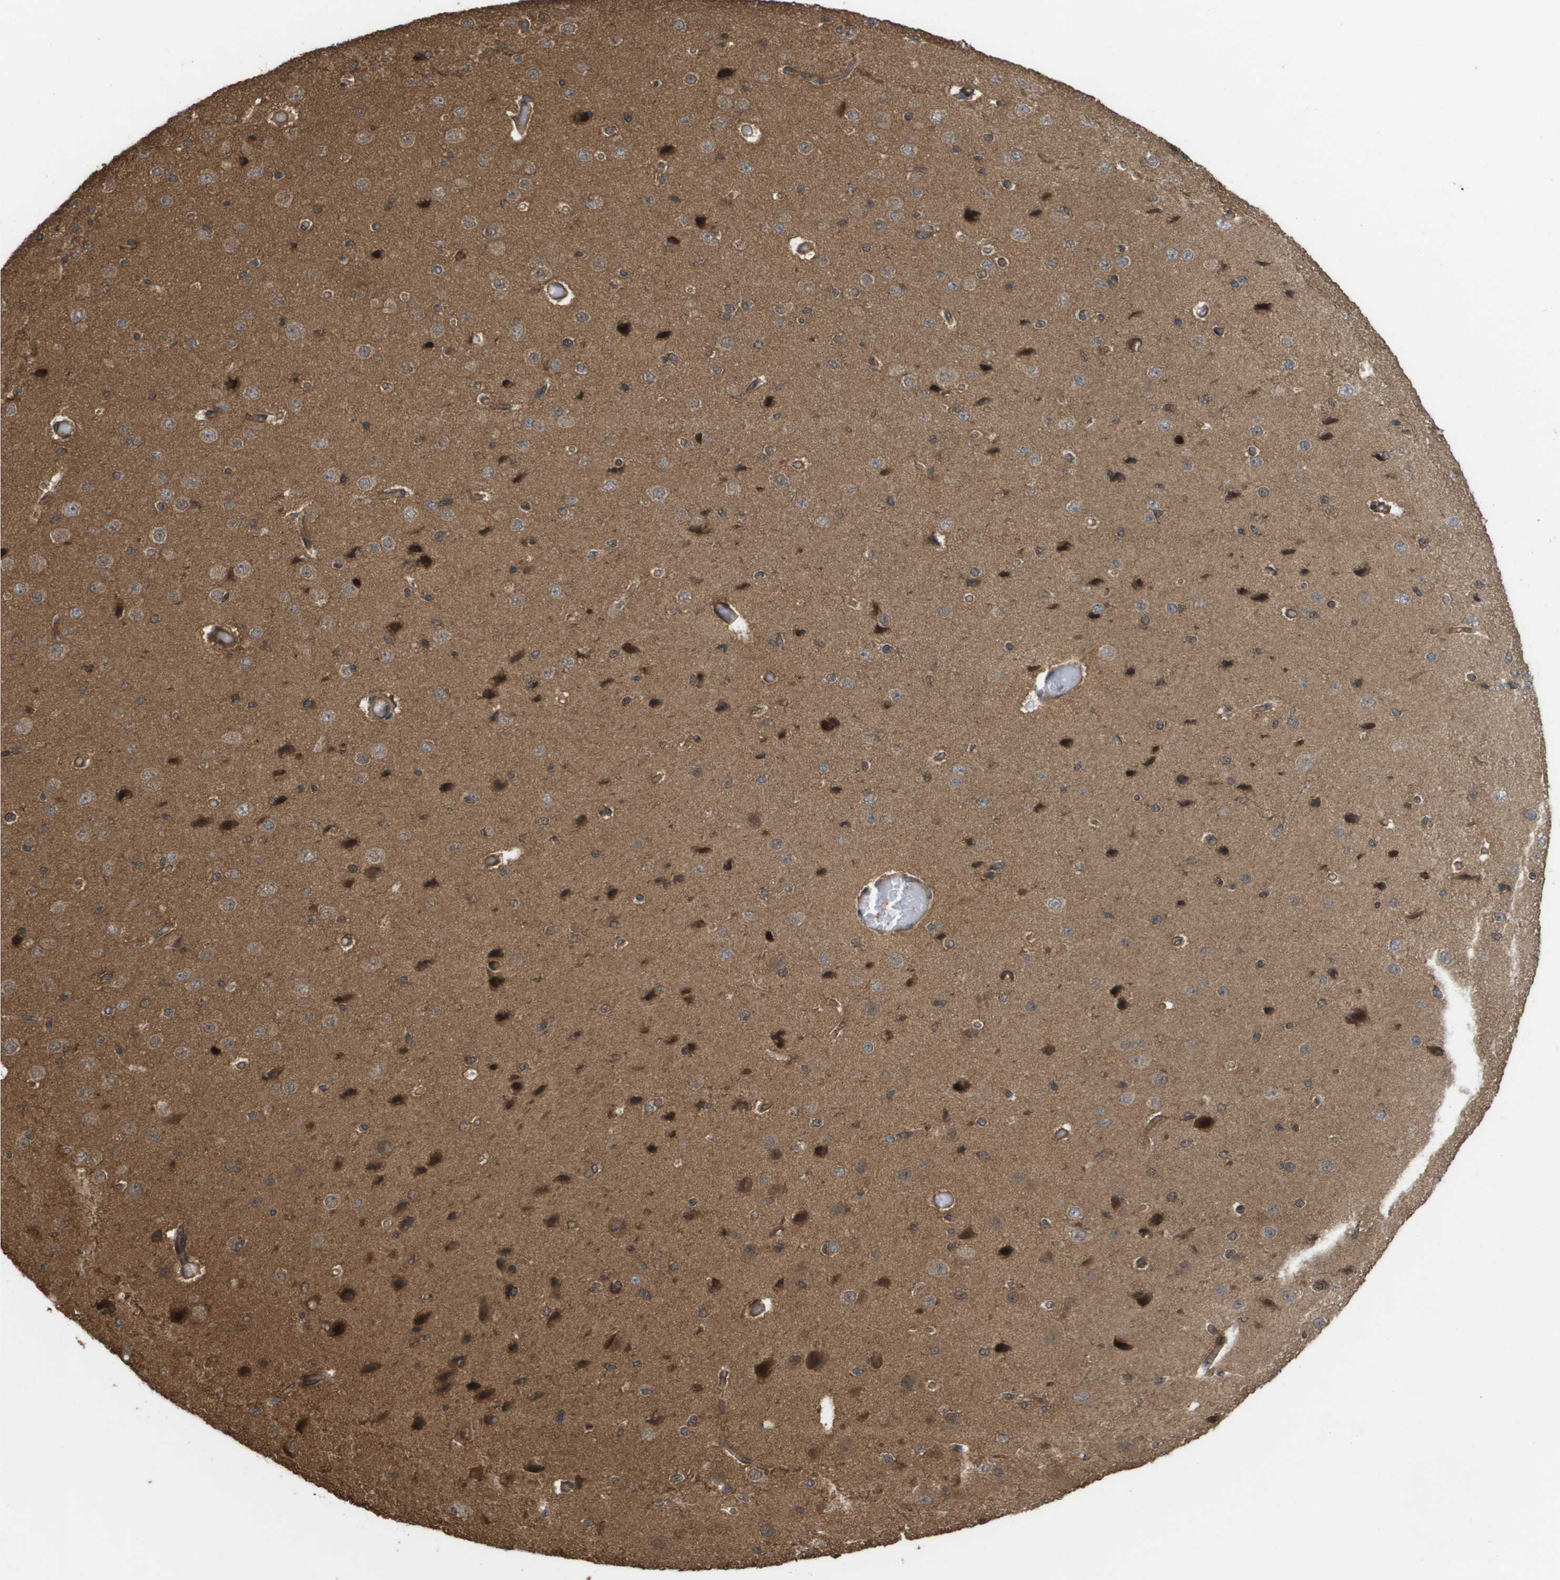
{"staining": {"intensity": "moderate", "quantity": ">75%", "location": "cytoplasmic/membranous"}, "tissue": "cerebral cortex", "cell_type": "Endothelial cells", "image_type": "normal", "snomed": [{"axis": "morphology", "description": "Normal tissue, NOS"}, {"axis": "morphology", "description": "Developmental malformation"}, {"axis": "topography", "description": "Cerebral cortex"}], "caption": "Immunohistochemistry photomicrograph of benign human cerebral cortex stained for a protein (brown), which shows medium levels of moderate cytoplasmic/membranous expression in approximately >75% of endothelial cells.", "gene": "CTPS2", "patient": {"sex": "female", "age": 30}}